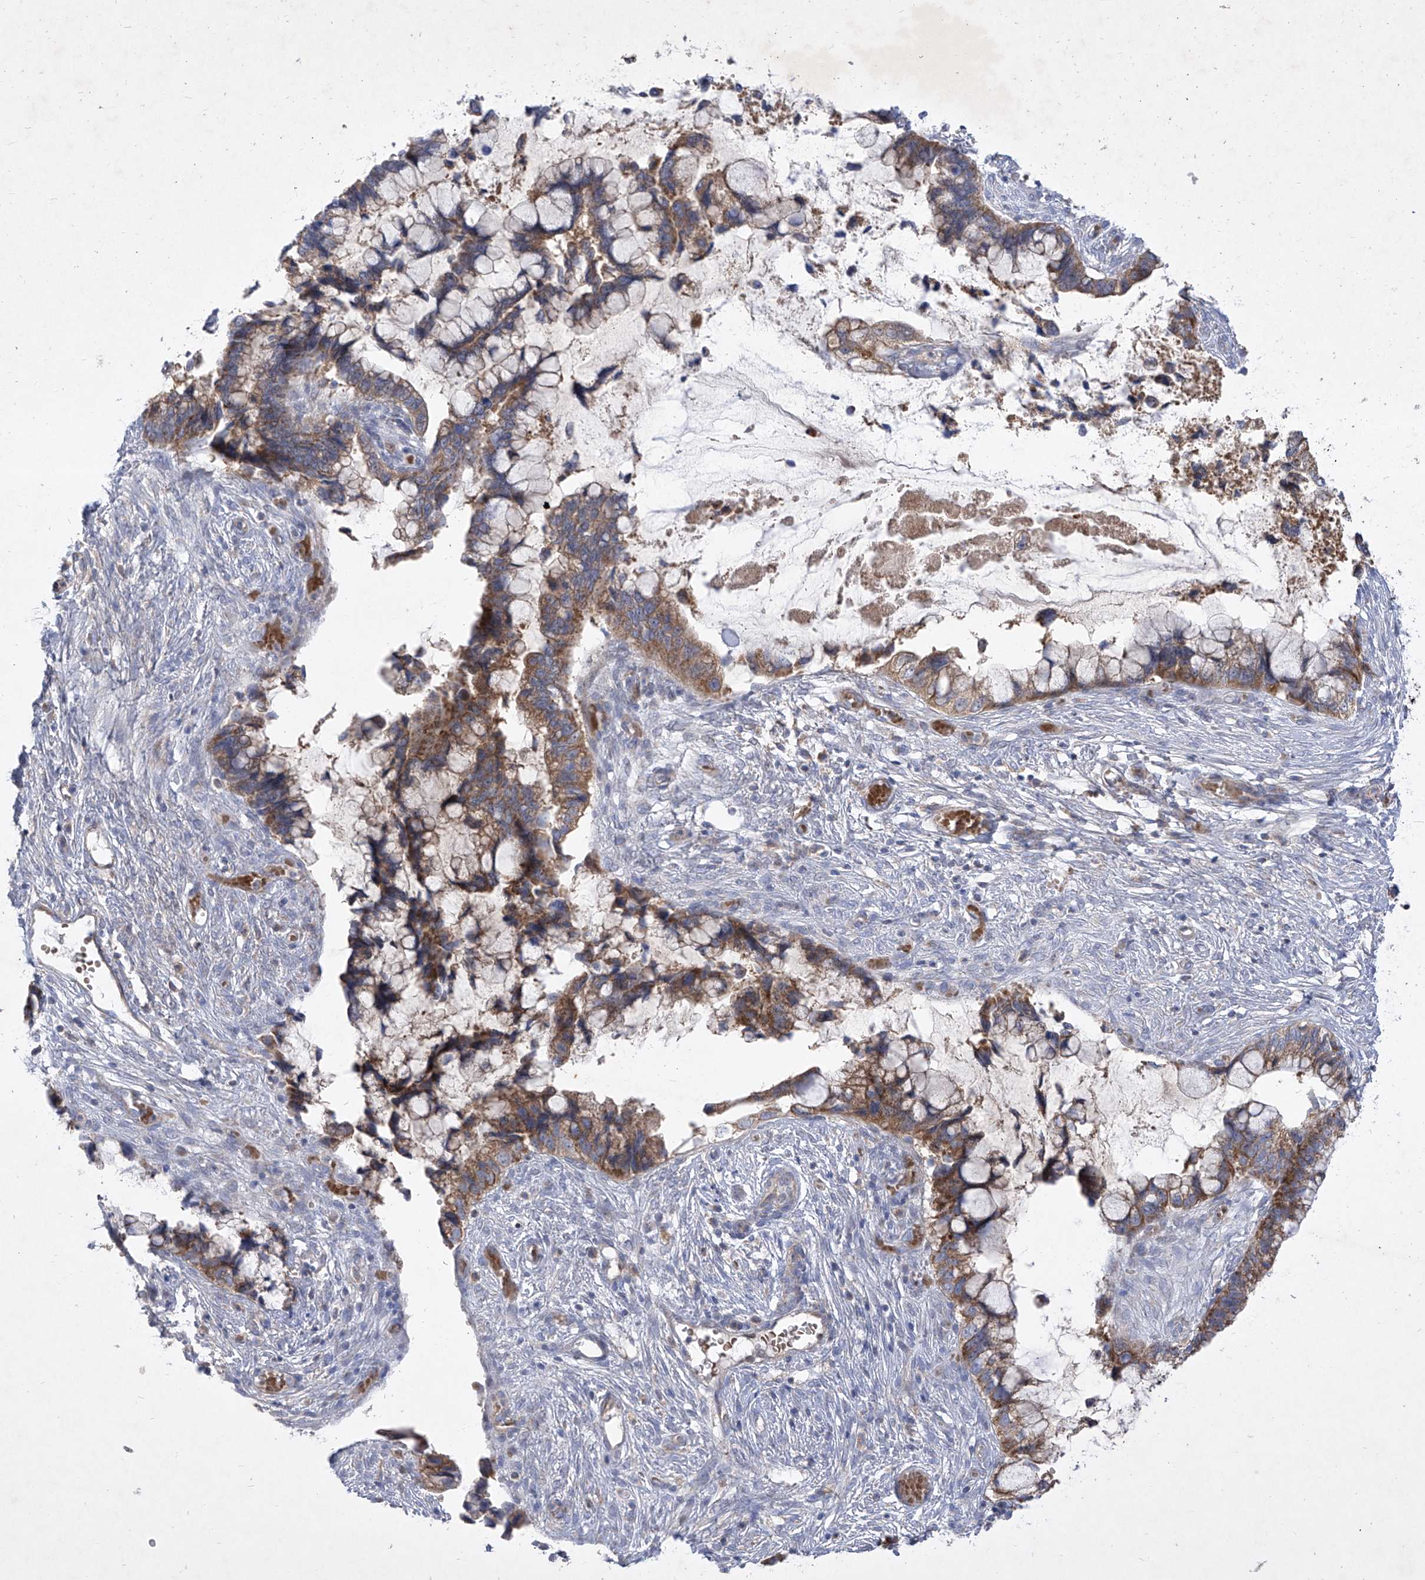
{"staining": {"intensity": "moderate", "quantity": "25%-75%", "location": "cytoplasmic/membranous"}, "tissue": "cervical cancer", "cell_type": "Tumor cells", "image_type": "cancer", "snomed": [{"axis": "morphology", "description": "Adenocarcinoma, NOS"}, {"axis": "topography", "description": "Cervix"}], "caption": "A micrograph showing moderate cytoplasmic/membranous expression in about 25%-75% of tumor cells in cervical cancer, as visualized by brown immunohistochemical staining.", "gene": "COQ3", "patient": {"sex": "female", "age": 44}}